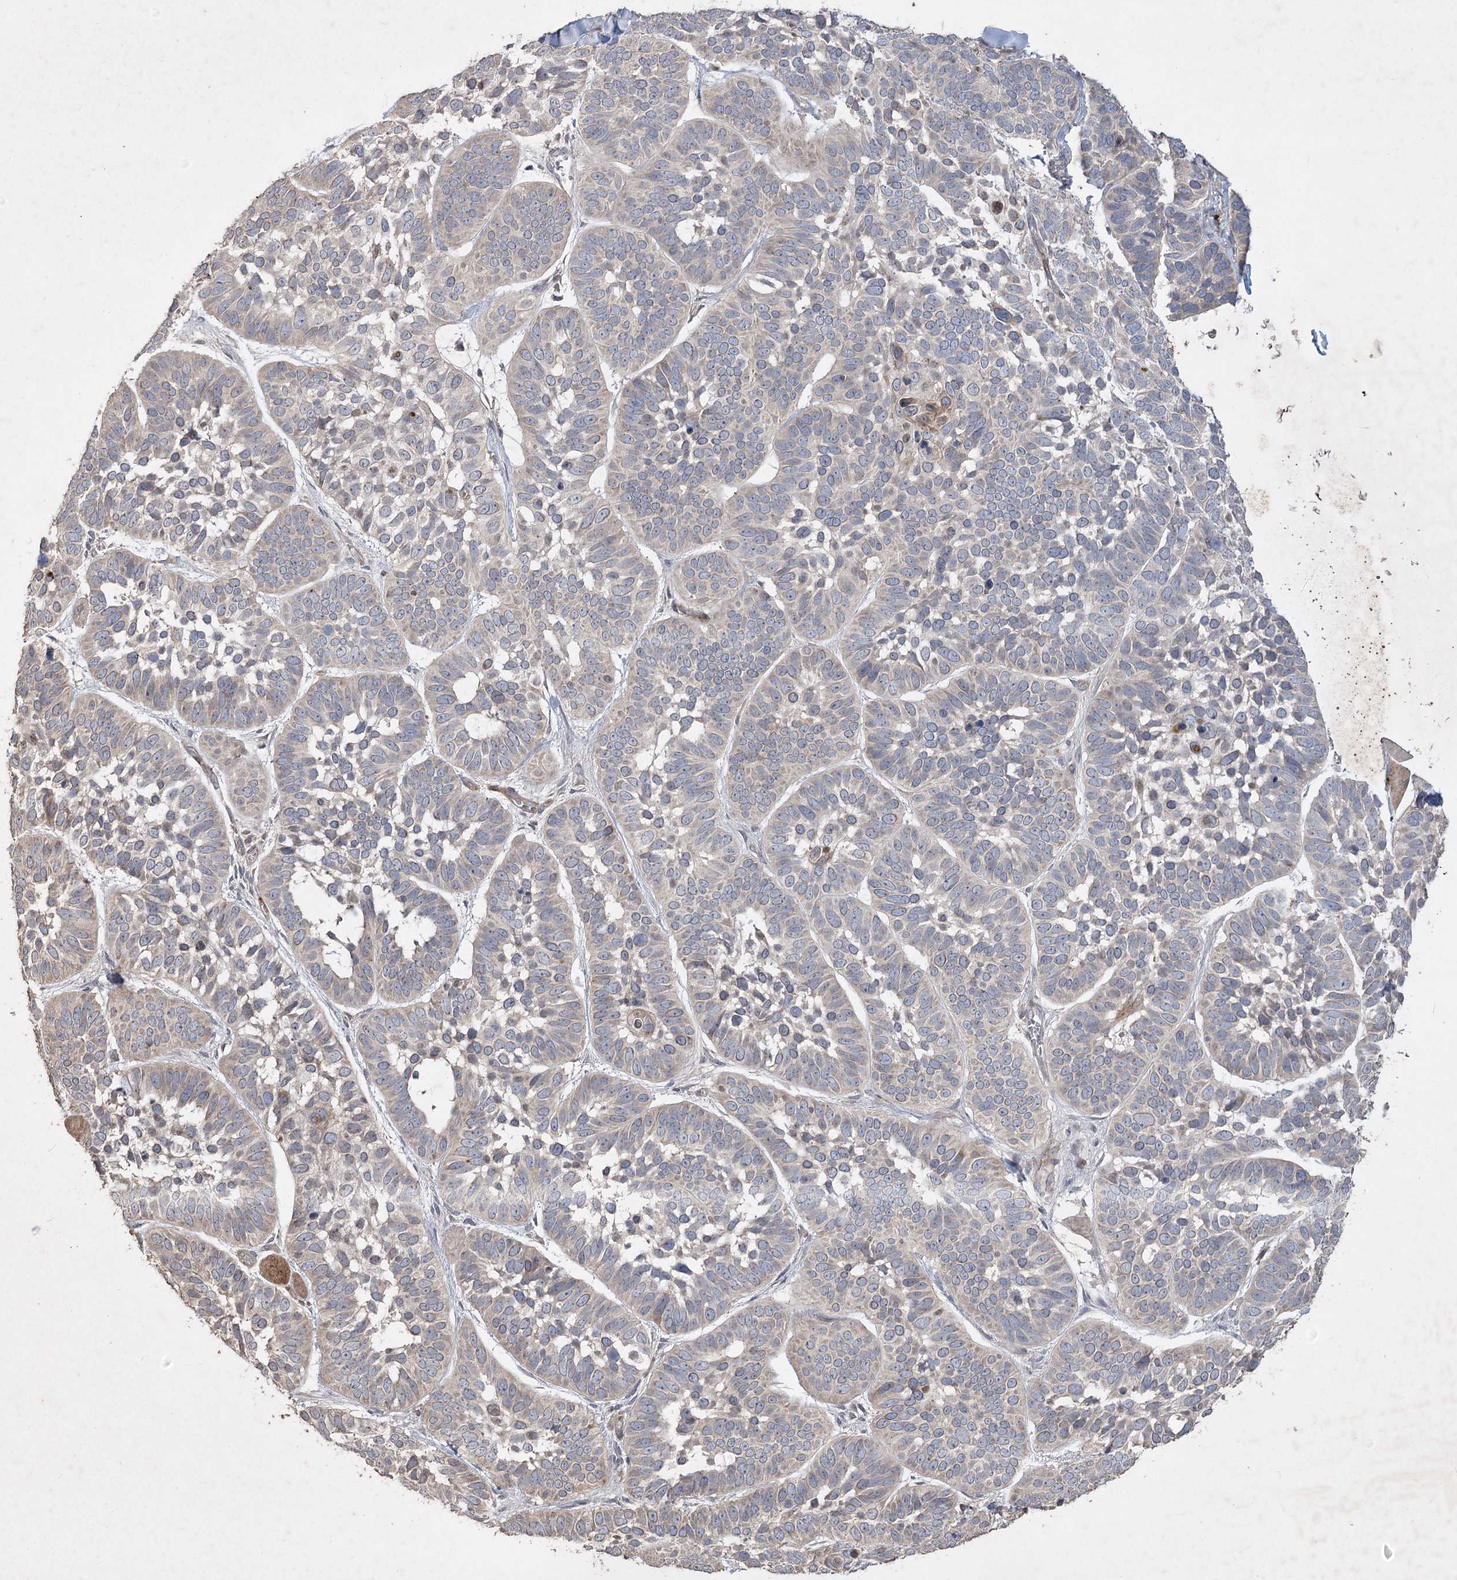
{"staining": {"intensity": "weak", "quantity": "<25%", "location": "cytoplasmic/membranous"}, "tissue": "skin cancer", "cell_type": "Tumor cells", "image_type": "cancer", "snomed": [{"axis": "morphology", "description": "Basal cell carcinoma"}, {"axis": "topography", "description": "Skin"}], "caption": "The immunohistochemistry image has no significant positivity in tumor cells of basal cell carcinoma (skin) tissue.", "gene": "IRAK1BP1", "patient": {"sex": "male", "age": 62}}